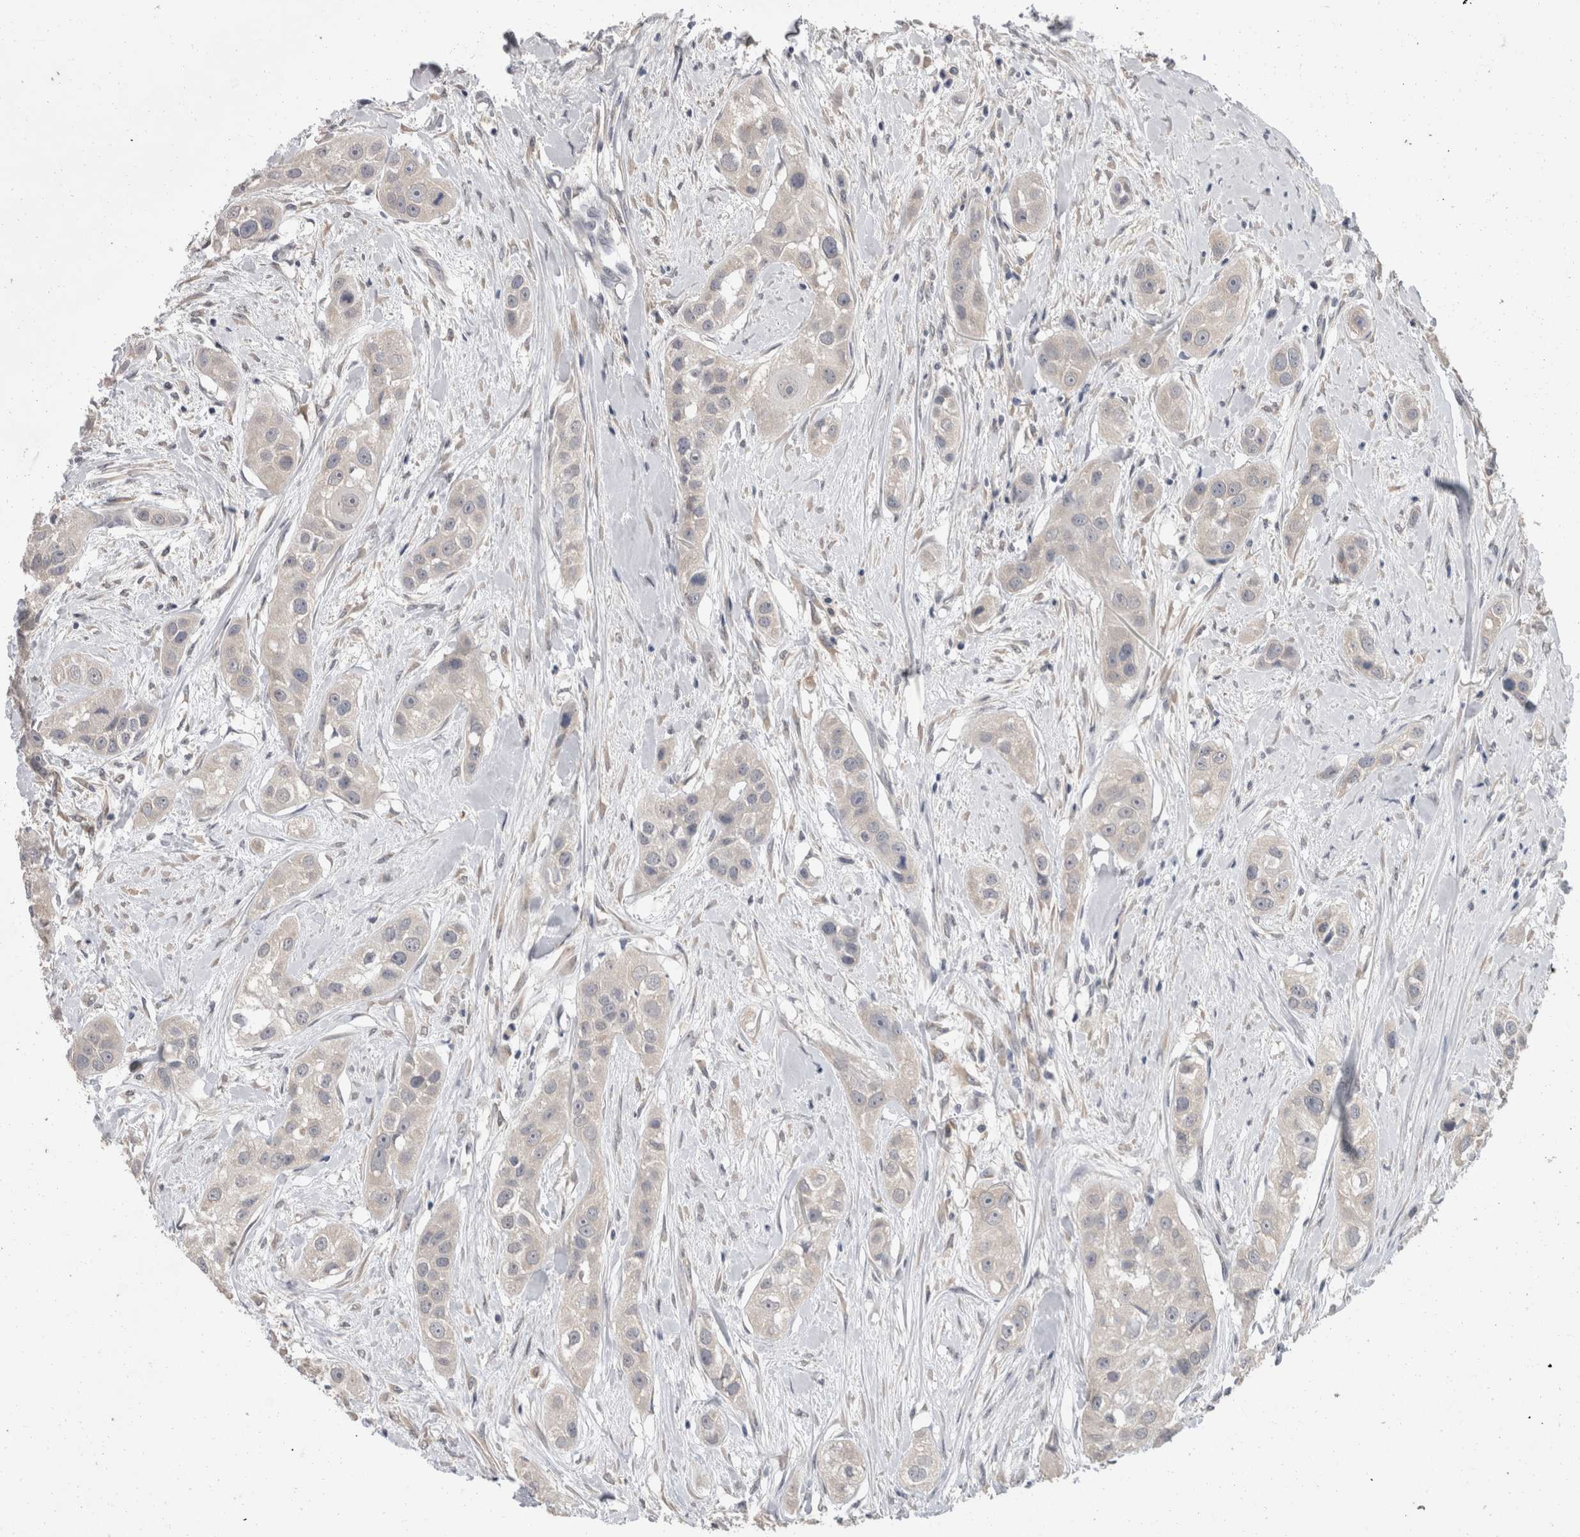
{"staining": {"intensity": "negative", "quantity": "none", "location": "none"}, "tissue": "head and neck cancer", "cell_type": "Tumor cells", "image_type": "cancer", "snomed": [{"axis": "morphology", "description": "Normal tissue, NOS"}, {"axis": "morphology", "description": "Squamous cell carcinoma, NOS"}, {"axis": "topography", "description": "Skeletal muscle"}, {"axis": "topography", "description": "Head-Neck"}], "caption": "Immunohistochemical staining of human head and neck cancer shows no significant positivity in tumor cells.", "gene": "FHOD3", "patient": {"sex": "male", "age": 51}}